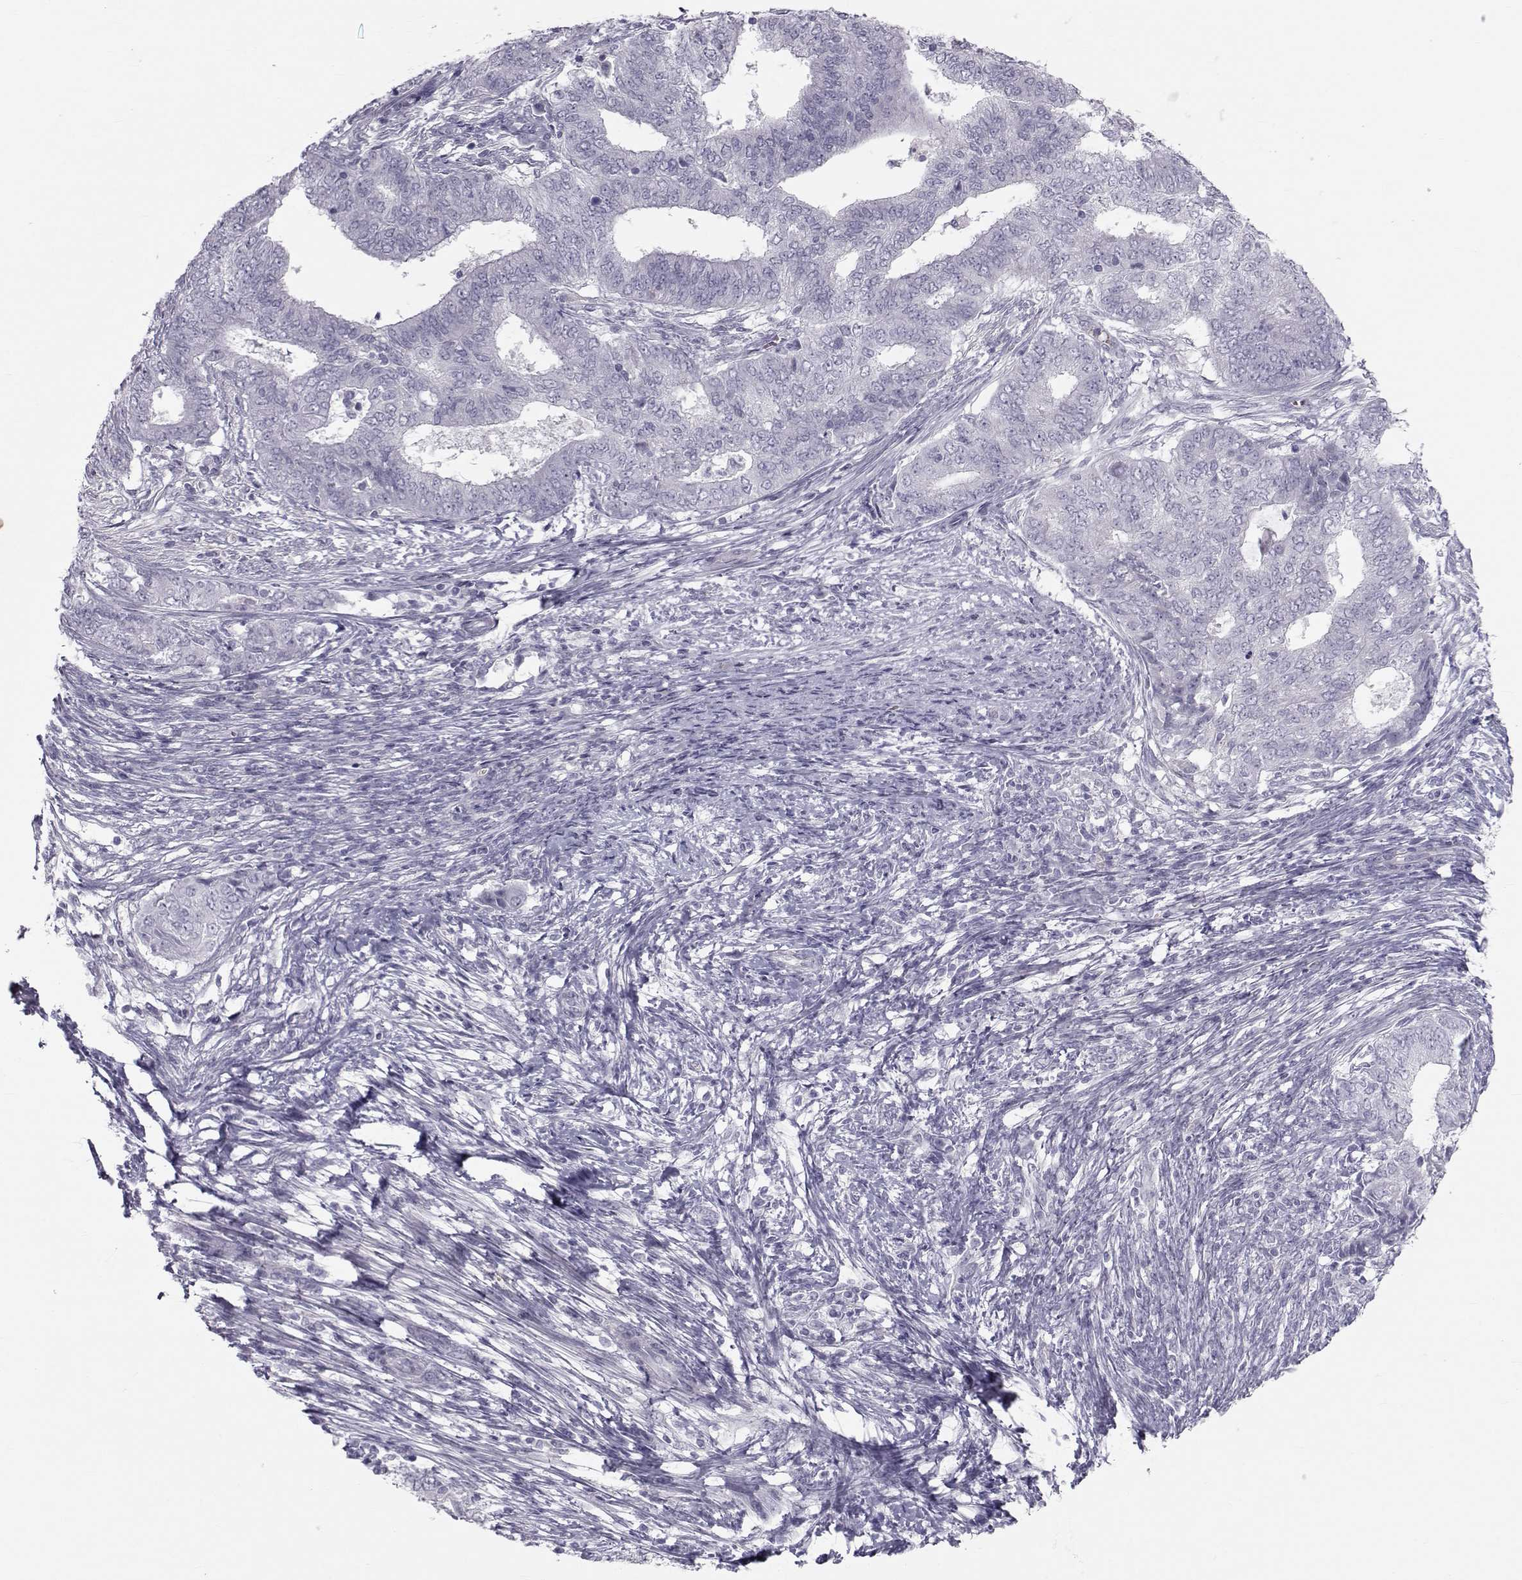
{"staining": {"intensity": "negative", "quantity": "none", "location": "none"}, "tissue": "endometrial cancer", "cell_type": "Tumor cells", "image_type": "cancer", "snomed": [{"axis": "morphology", "description": "Adenocarcinoma, NOS"}, {"axis": "topography", "description": "Endometrium"}], "caption": "A high-resolution image shows immunohistochemistry staining of endometrial cancer, which demonstrates no significant staining in tumor cells.", "gene": "GARIN3", "patient": {"sex": "female", "age": 62}}